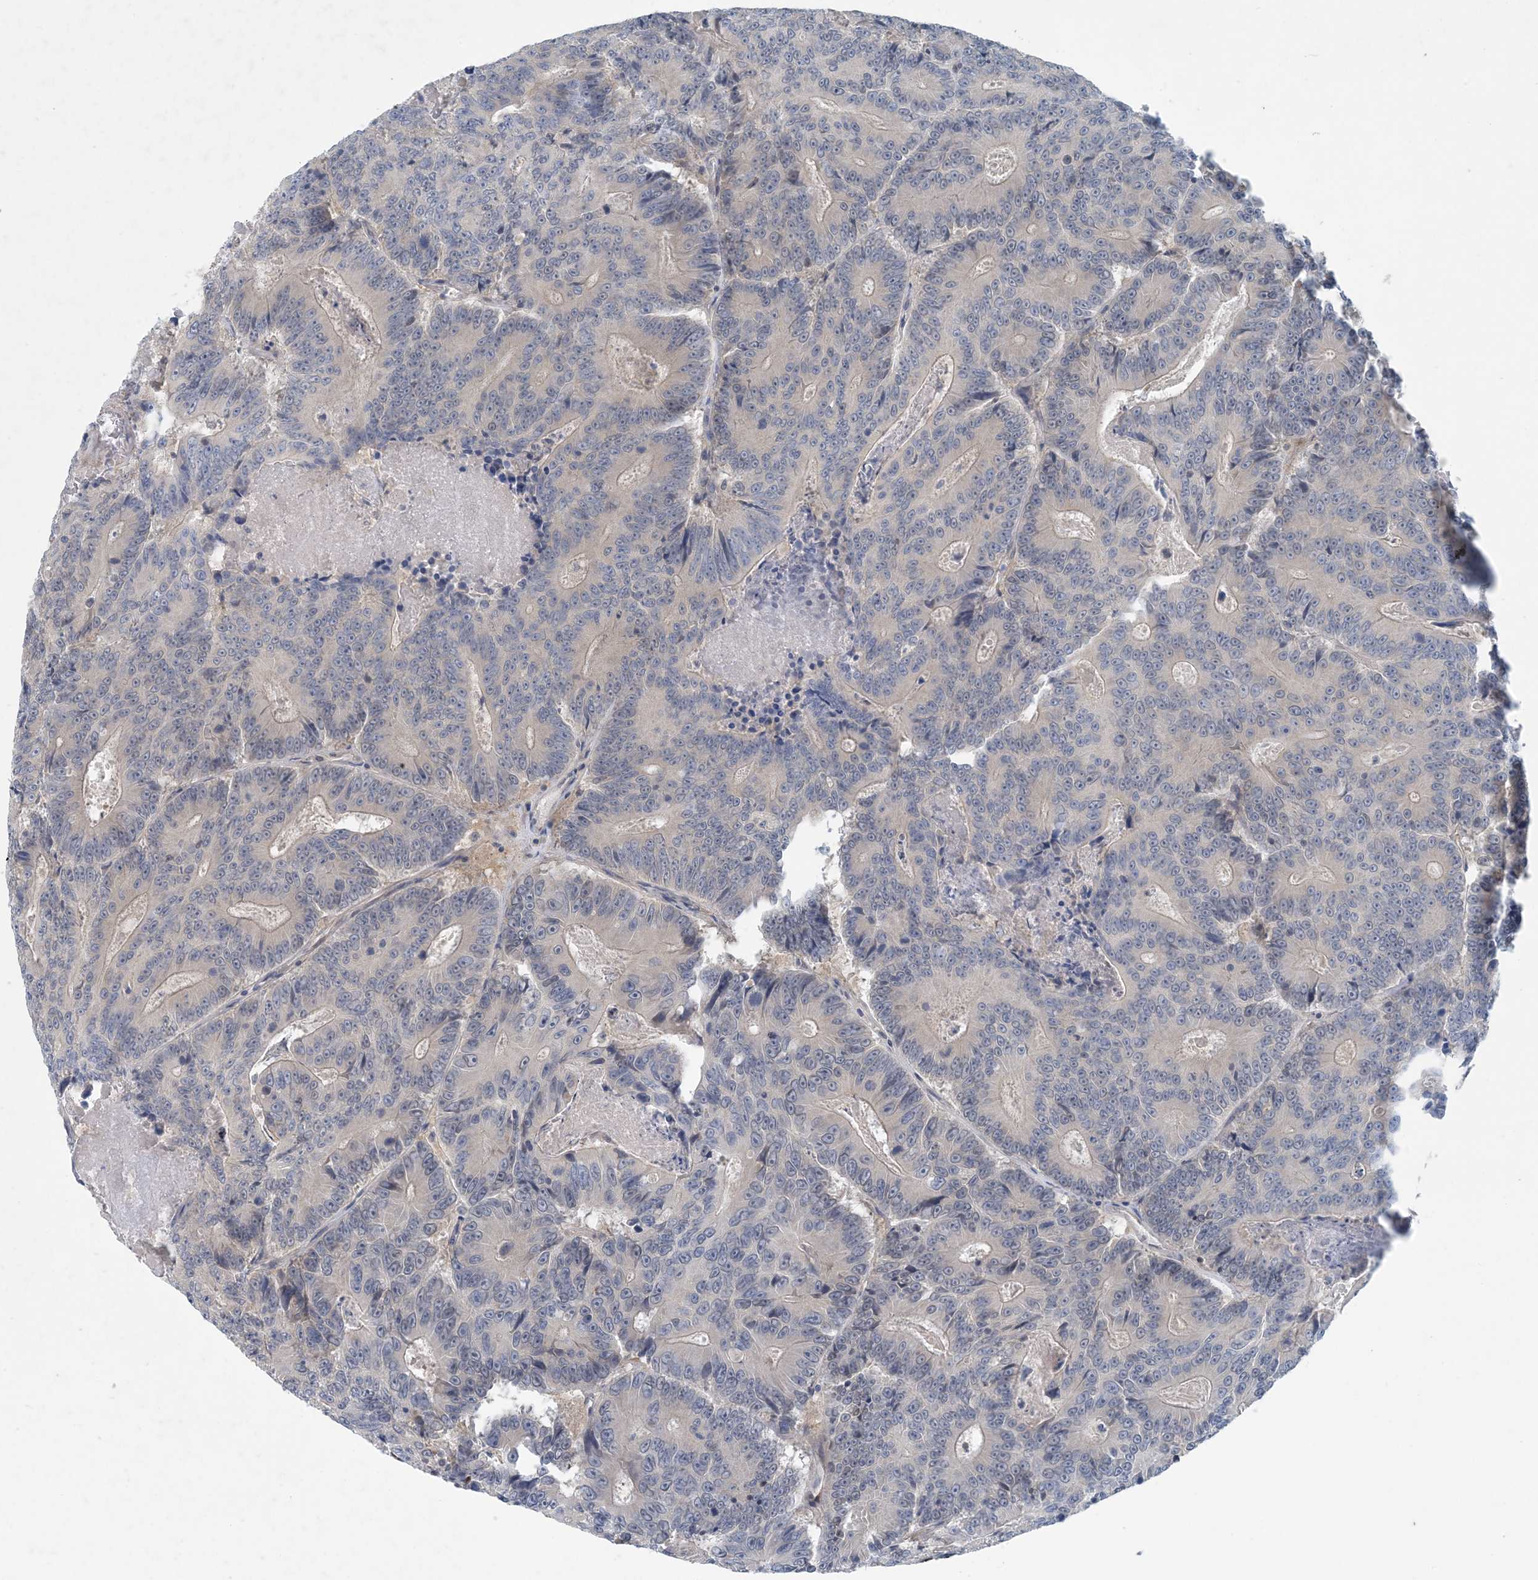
{"staining": {"intensity": "weak", "quantity": "<25%", "location": "cytoplasmic/membranous"}, "tissue": "colorectal cancer", "cell_type": "Tumor cells", "image_type": "cancer", "snomed": [{"axis": "morphology", "description": "Adenocarcinoma, NOS"}, {"axis": "topography", "description": "Colon"}], "caption": "This is a micrograph of immunohistochemistry (IHC) staining of colorectal cancer, which shows no positivity in tumor cells.", "gene": "HIKESHI", "patient": {"sex": "male", "age": 83}}